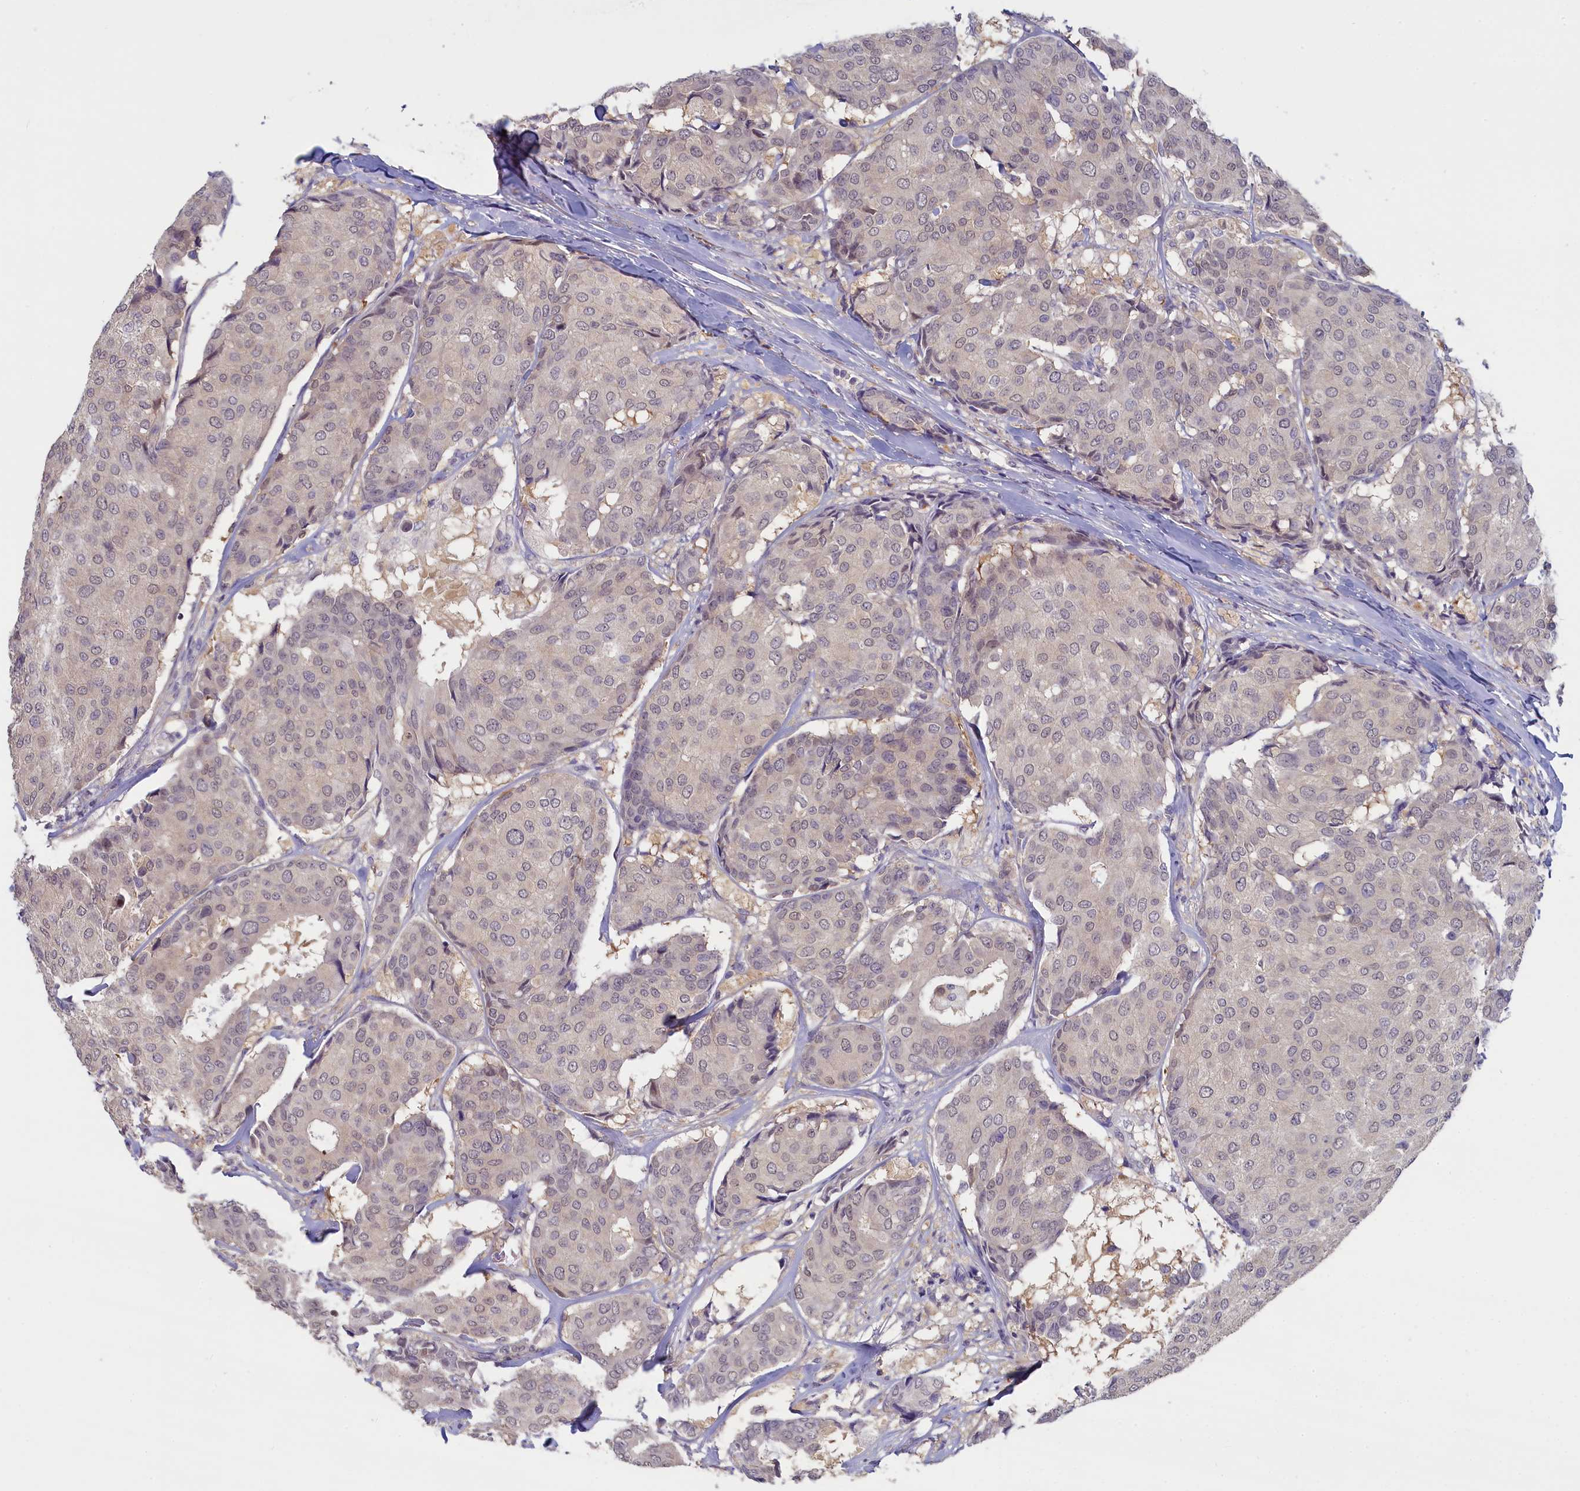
{"staining": {"intensity": "weak", "quantity": "25%-75%", "location": "nuclear"}, "tissue": "breast cancer", "cell_type": "Tumor cells", "image_type": "cancer", "snomed": [{"axis": "morphology", "description": "Duct carcinoma"}, {"axis": "topography", "description": "Breast"}], "caption": "Approximately 25%-75% of tumor cells in infiltrating ductal carcinoma (breast) show weak nuclear protein staining as visualized by brown immunohistochemical staining.", "gene": "UCHL3", "patient": {"sex": "female", "age": 75}}